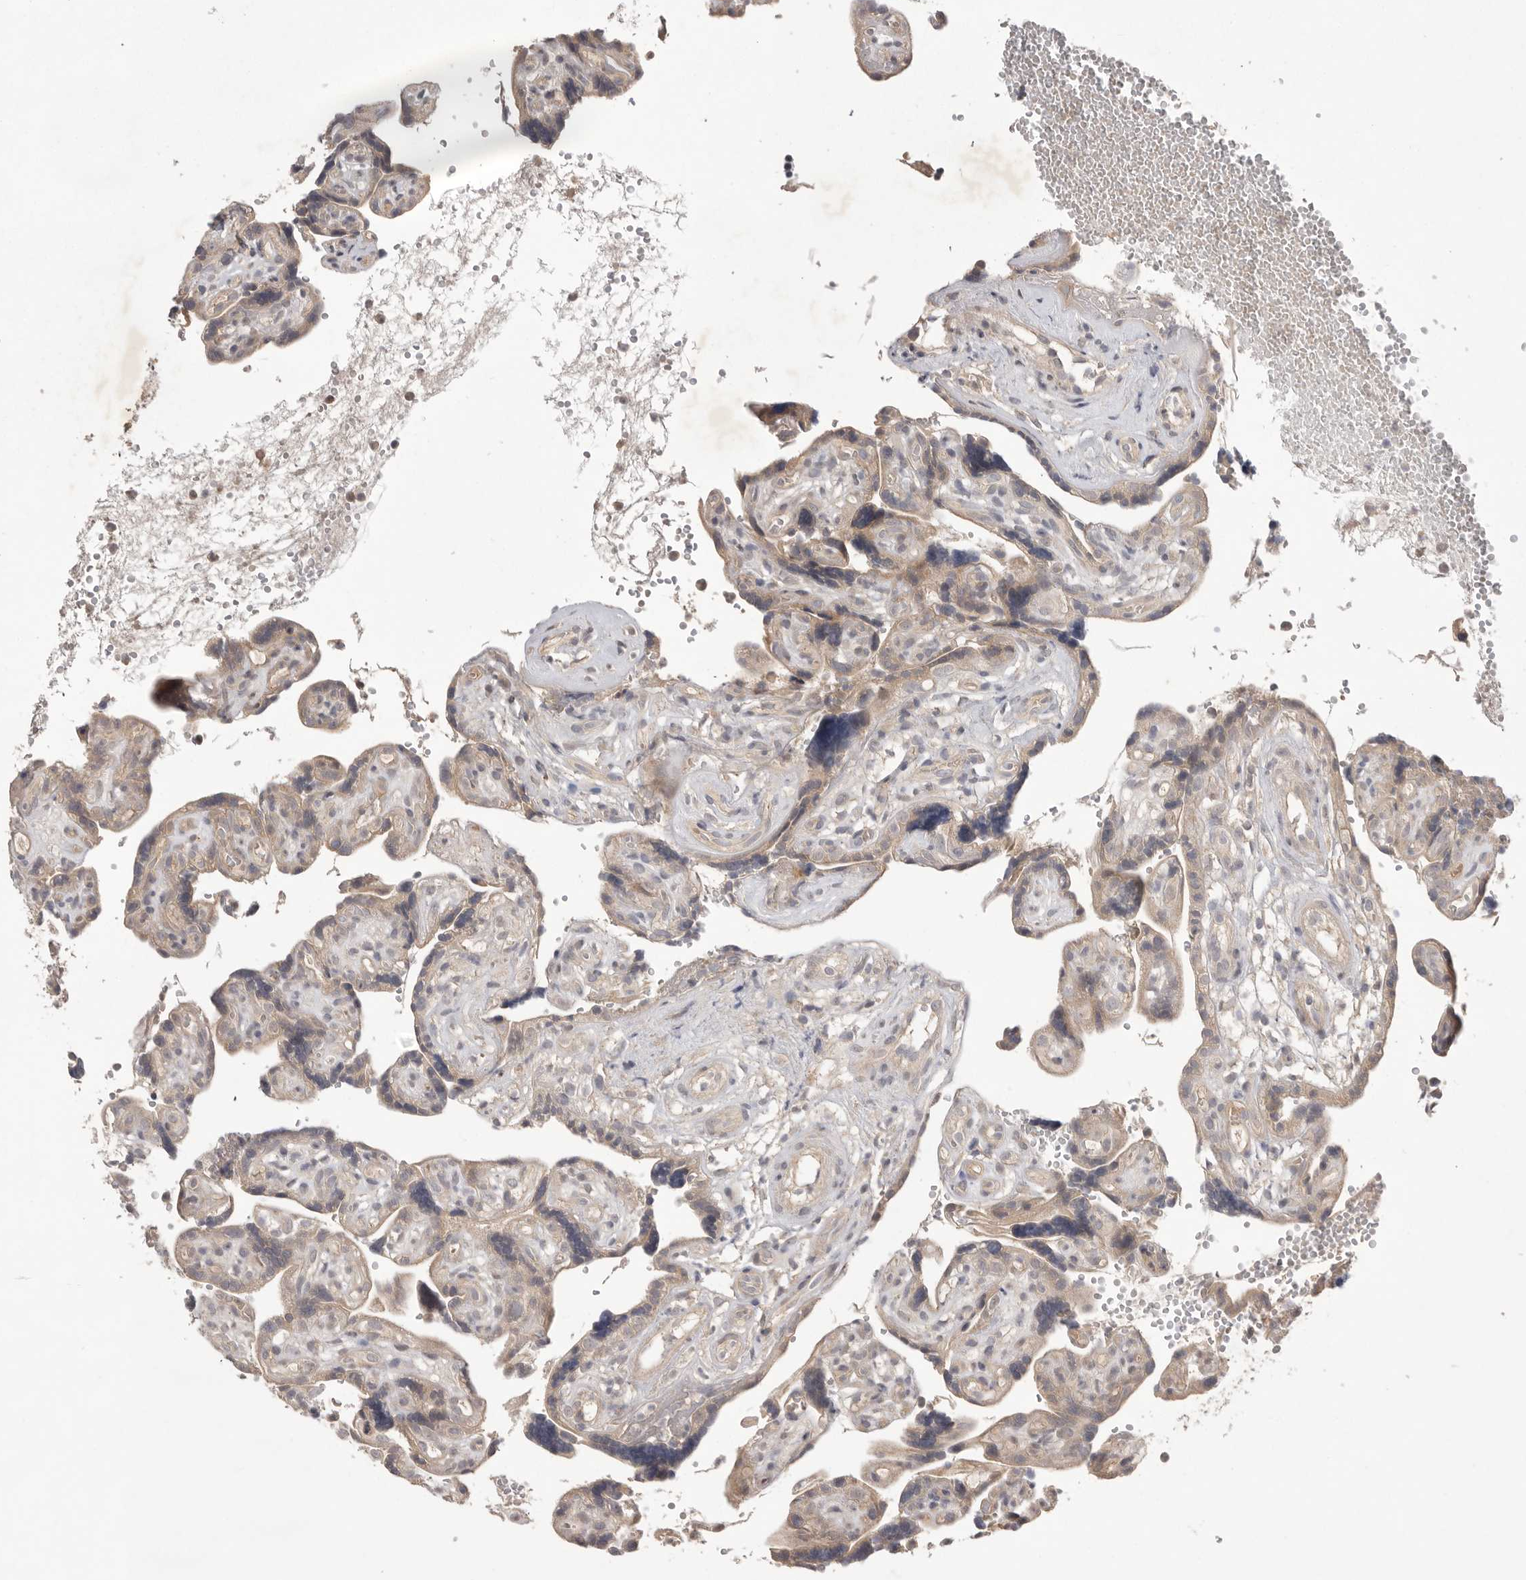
{"staining": {"intensity": "weak", "quantity": ">75%", "location": "cytoplasmic/membranous"}, "tissue": "placenta", "cell_type": "Decidual cells", "image_type": "normal", "snomed": [{"axis": "morphology", "description": "Normal tissue, NOS"}, {"axis": "topography", "description": "Placenta"}], "caption": "Protein staining of benign placenta shows weak cytoplasmic/membranous staining in approximately >75% of decidual cells.", "gene": "NRCAM", "patient": {"sex": "female", "age": 30}}